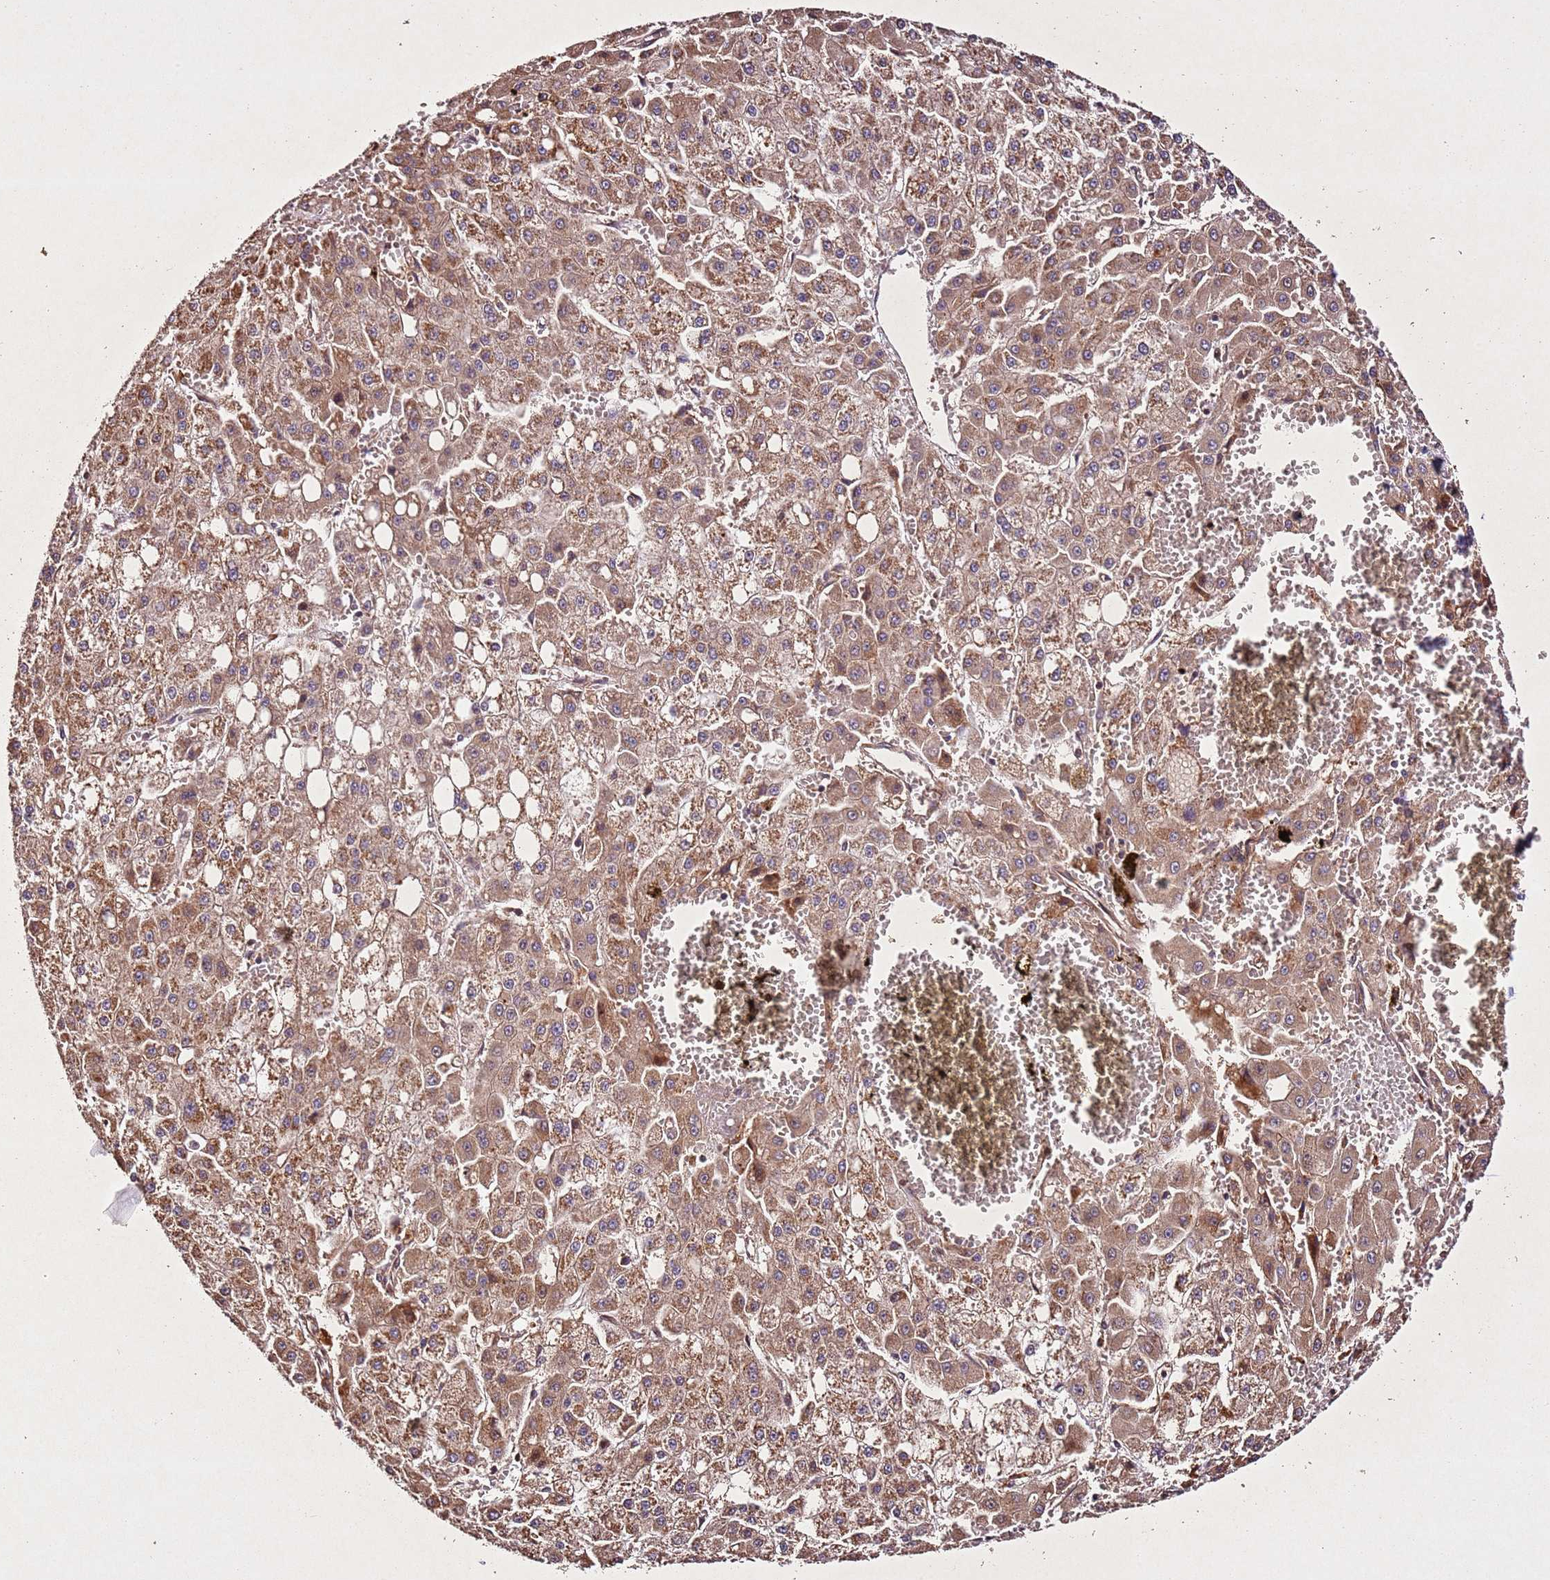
{"staining": {"intensity": "moderate", "quantity": ">75%", "location": "cytoplasmic/membranous"}, "tissue": "liver cancer", "cell_type": "Tumor cells", "image_type": "cancer", "snomed": [{"axis": "morphology", "description": "Carcinoma, Hepatocellular, NOS"}, {"axis": "topography", "description": "Liver"}], "caption": "The photomicrograph exhibits immunohistochemical staining of liver cancer (hepatocellular carcinoma). There is moderate cytoplasmic/membranous expression is seen in approximately >75% of tumor cells.", "gene": "PTMA", "patient": {"sex": "male", "age": 47}}